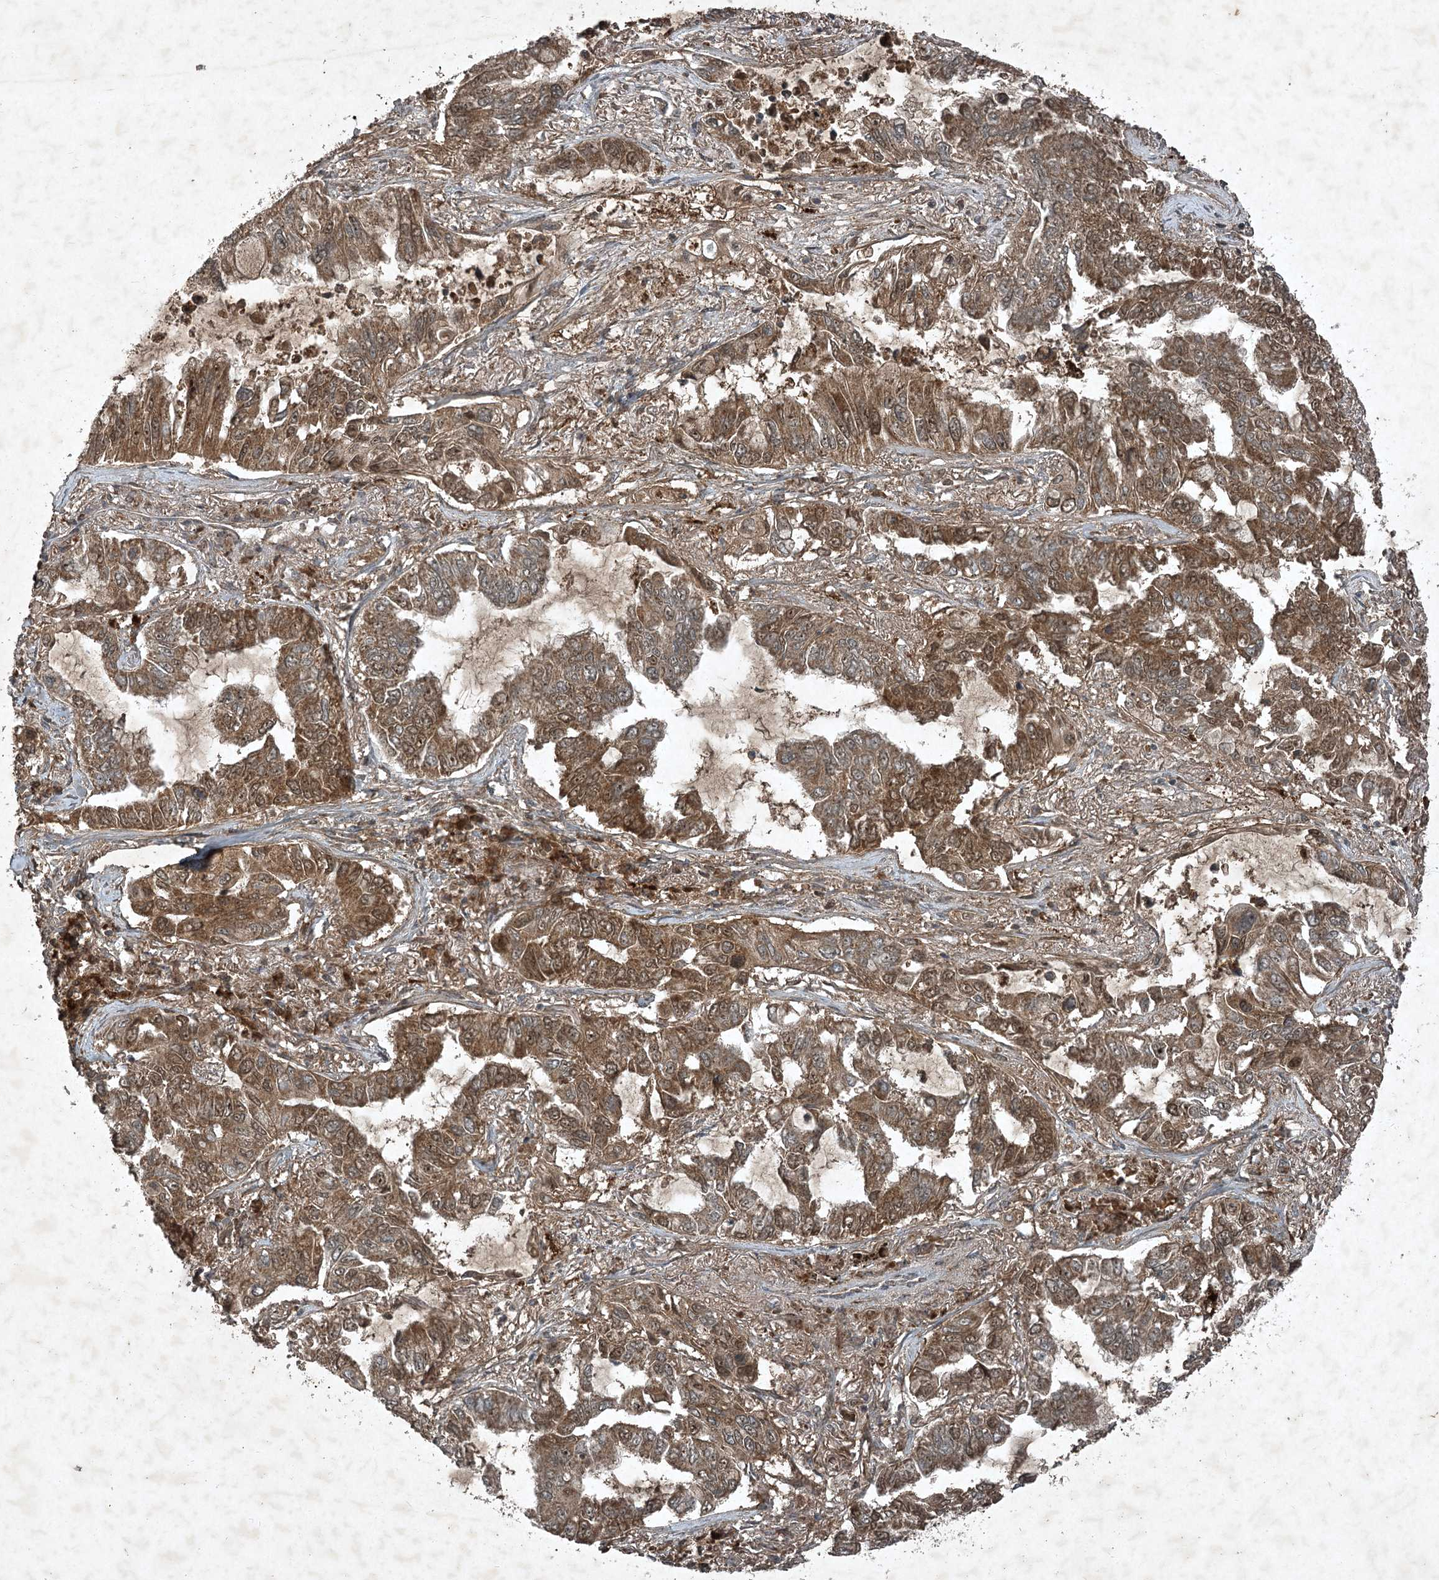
{"staining": {"intensity": "moderate", "quantity": ">75%", "location": "cytoplasmic/membranous,nuclear"}, "tissue": "lung cancer", "cell_type": "Tumor cells", "image_type": "cancer", "snomed": [{"axis": "morphology", "description": "Adenocarcinoma, NOS"}, {"axis": "topography", "description": "Lung"}], "caption": "Adenocarcinoma (lung) stained with a brown dye reveals moderate cytoplasmic/membranous and nuclear positive positivity in about >75% of tumor cells.", "gene": "UNC93A", "patient": {"sex": "male", "age": 64}}